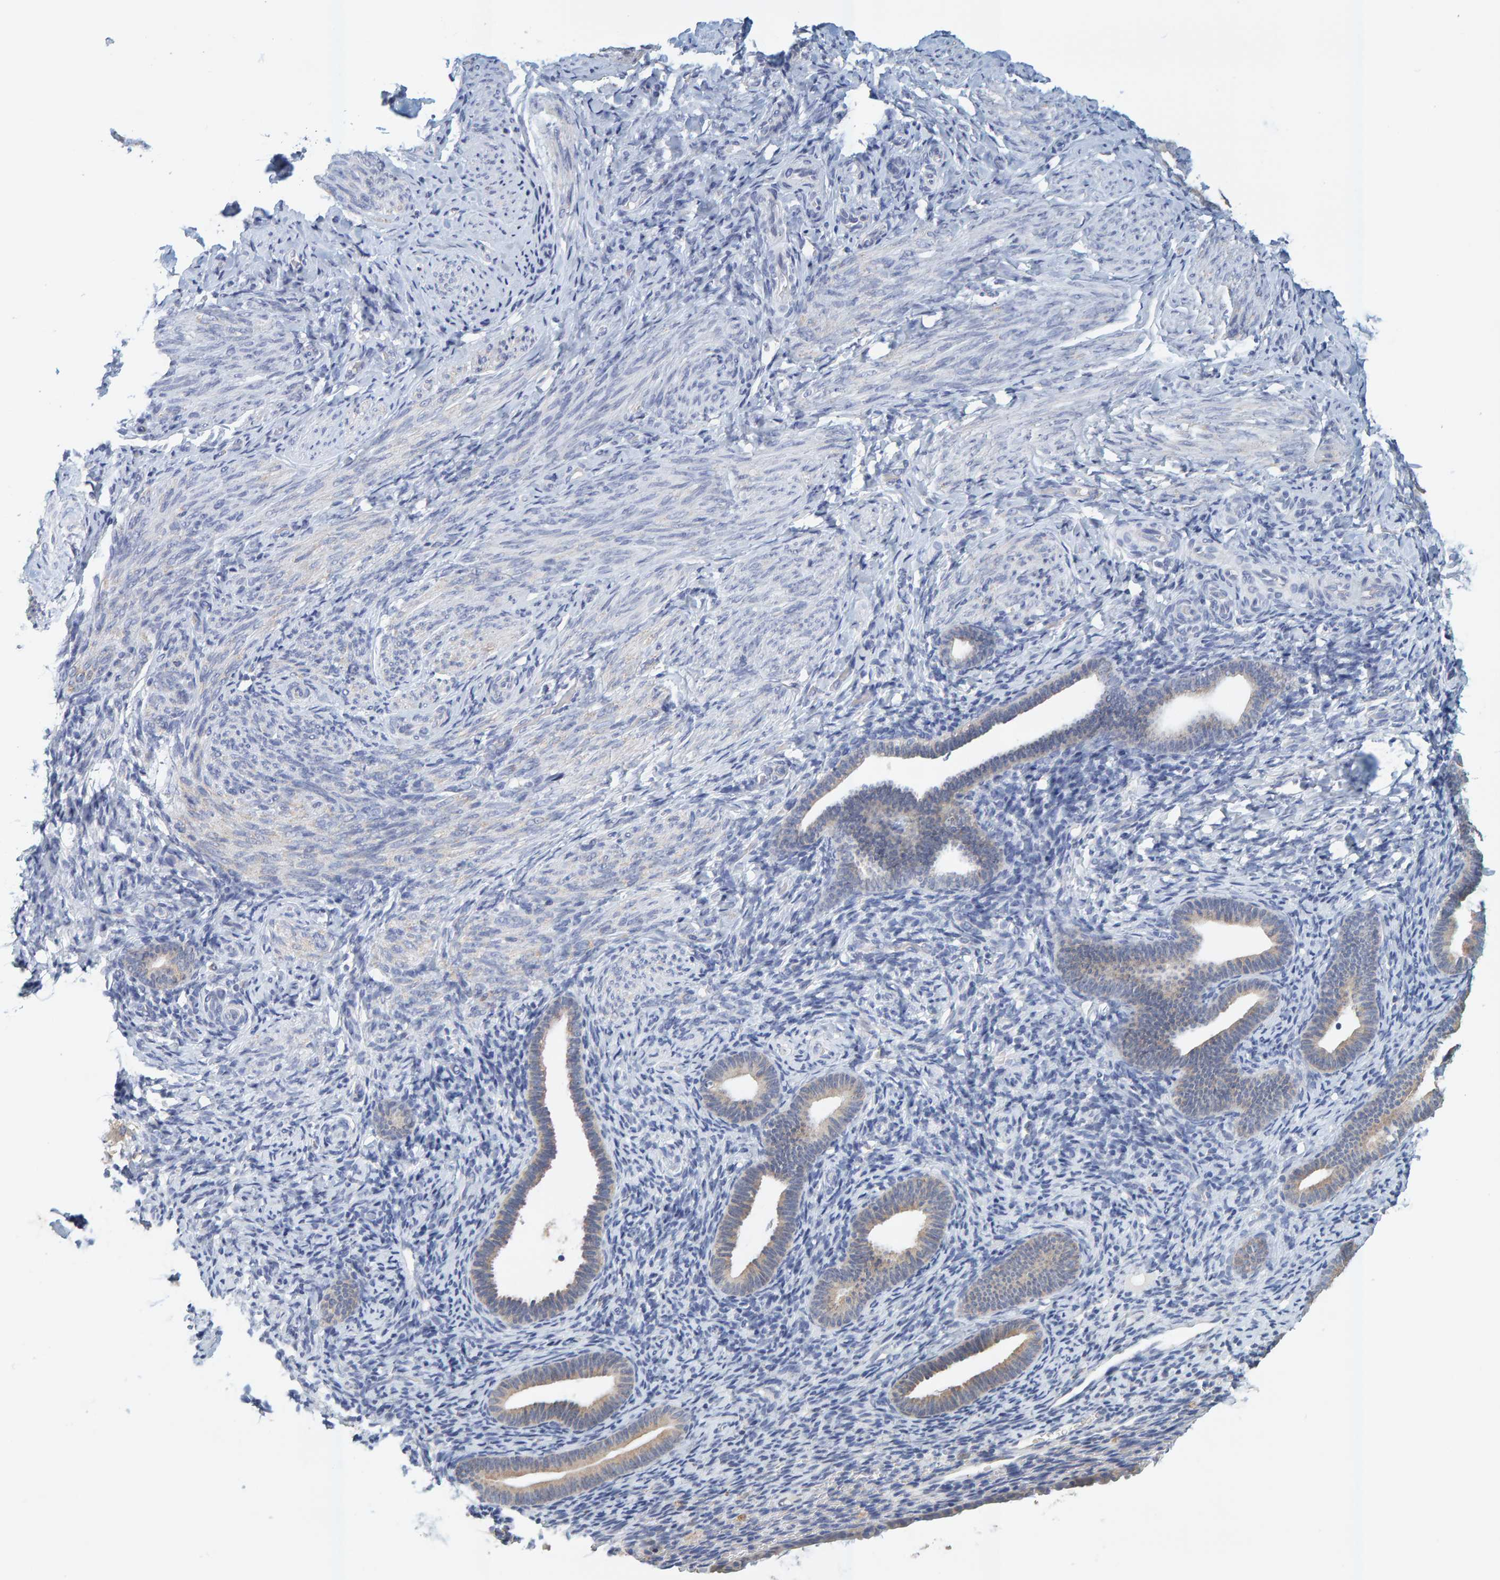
{"staining": {"intensity": "negative", "quantity": "none", "location": "none"}, "tissue": "endometrium", "cell_type": "Cells in endometrial stroma", "image_type": "normal", "snomed": [{"axis": "morphology", "description": "Normal tissue, NOS"}, {"axis": "topography", "description": "Endometrium"}], "caption": "This is a micrograph of immunohistochemistry (IHC) staining of normal endometrium, which shows no positivity in cells in endometrial stroma.", "gene": "SGPL1", "patient": {"sex": "female", "age": 51}}